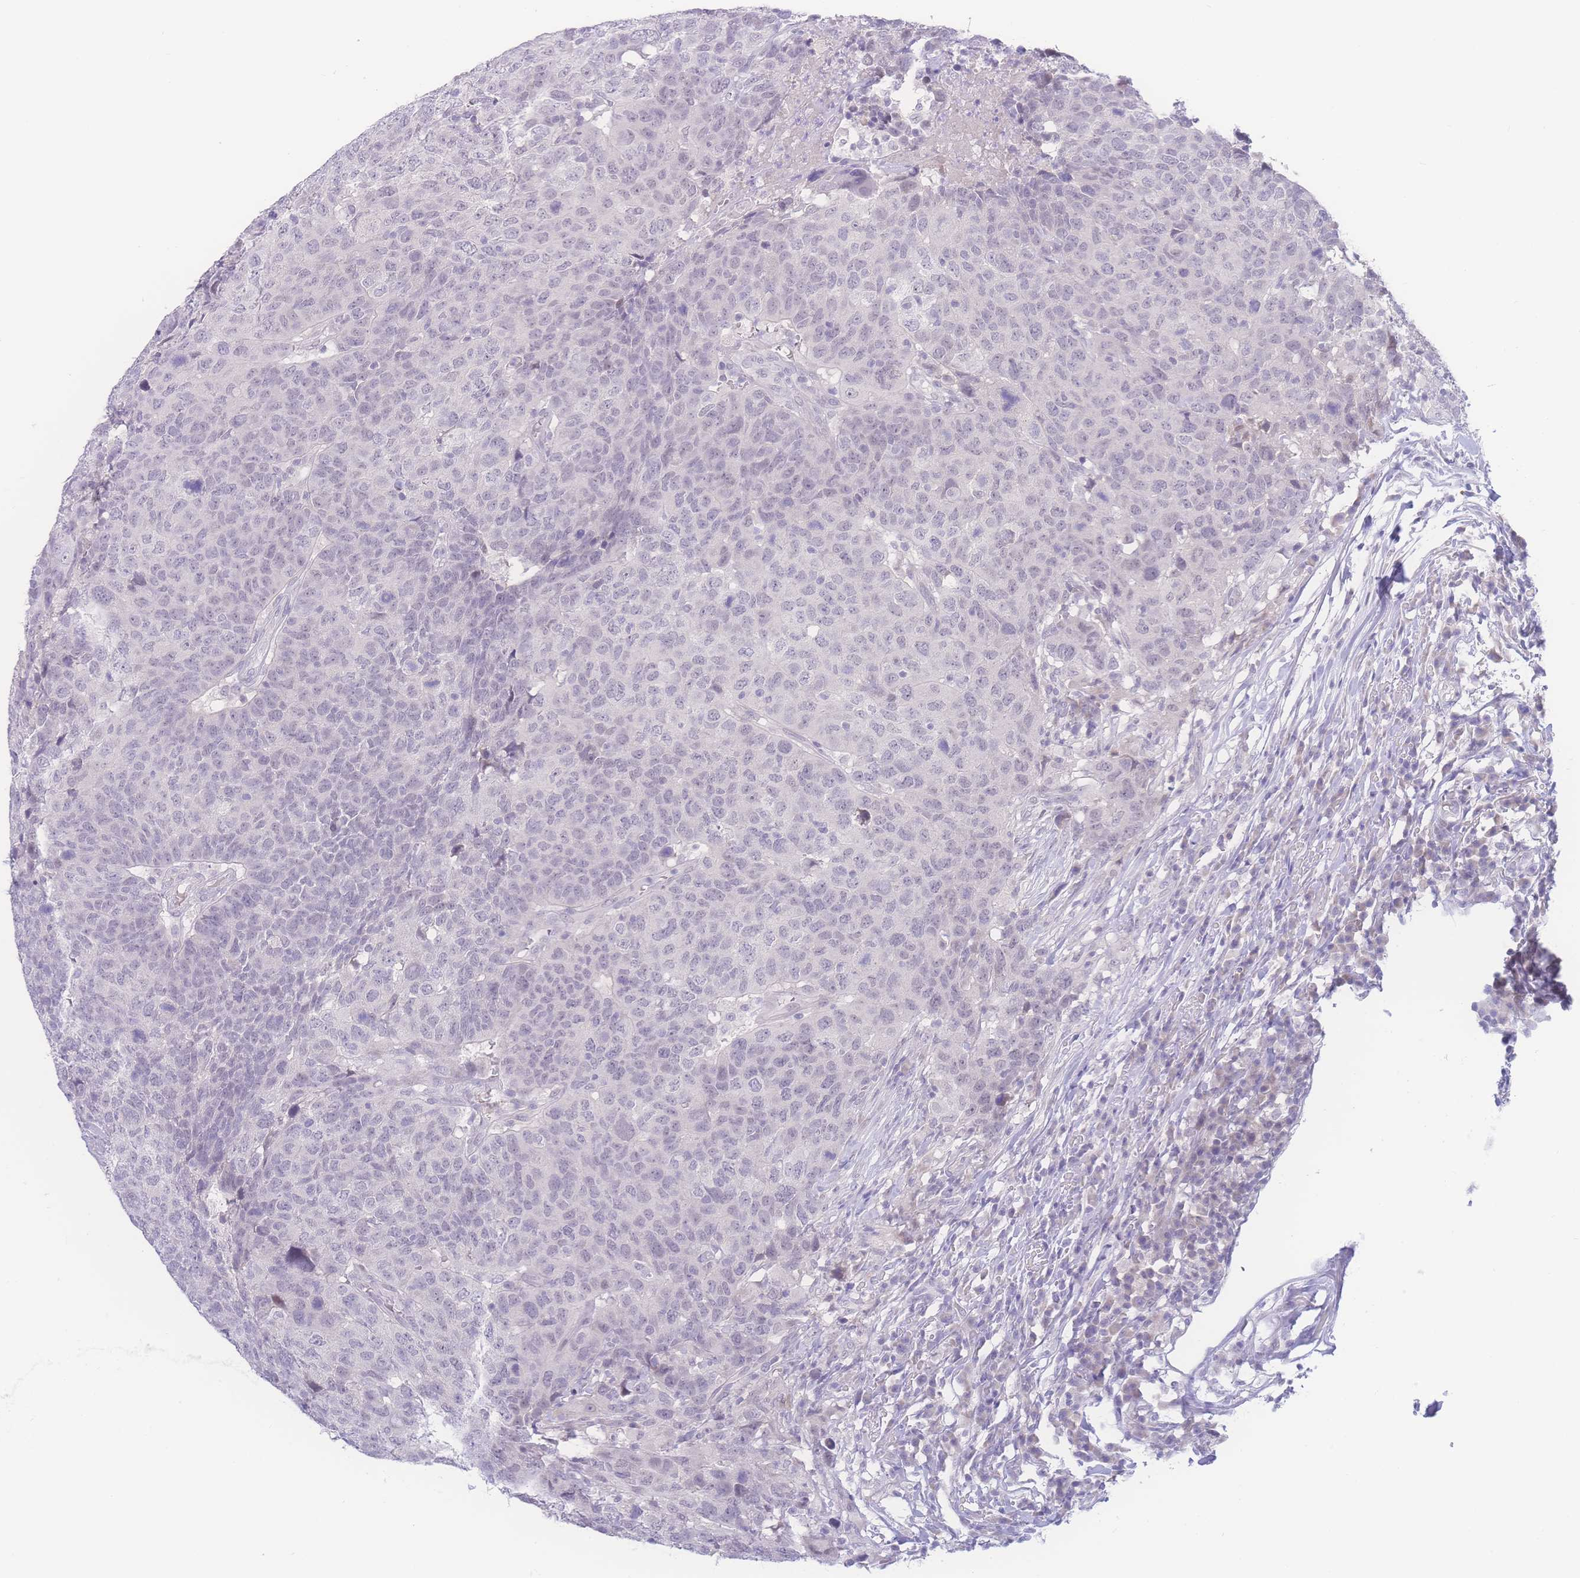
{"staining": {"intensity": "negative", "quantity": "none", "location": "none"}, "tissue": "head and neck cancer", "cell_type": "Tumor cells", "image_type": "cancer", "snomed": [{"axis": "morphology", "description": "Normal tissue, NOS"}, {"axis": "morphology", "description": "Squamous cell carcinoma, NOS"}, {"axis": "topography", "description": "Skeletal muscle"}, {"axis": "topography", "description": "Vascular tissue"}, {"axis": "topography", "description": "Peripheral nerve tissue"}, {"axis": "topography", "description": "Head-Neck"}], "caption": "This histopathology image is of head and neck cancer (squamous cell carcinoma) stained with immunohistochemistry (IHC) to label a protein in brown with the nuclei are counter-stained blue. There is no positivity in tumor cells. (DAB immunohistochemistry with hematoxylin counter stain).", "gene": "PRSS22", "patient": {"sex": "male", "age": 66}}